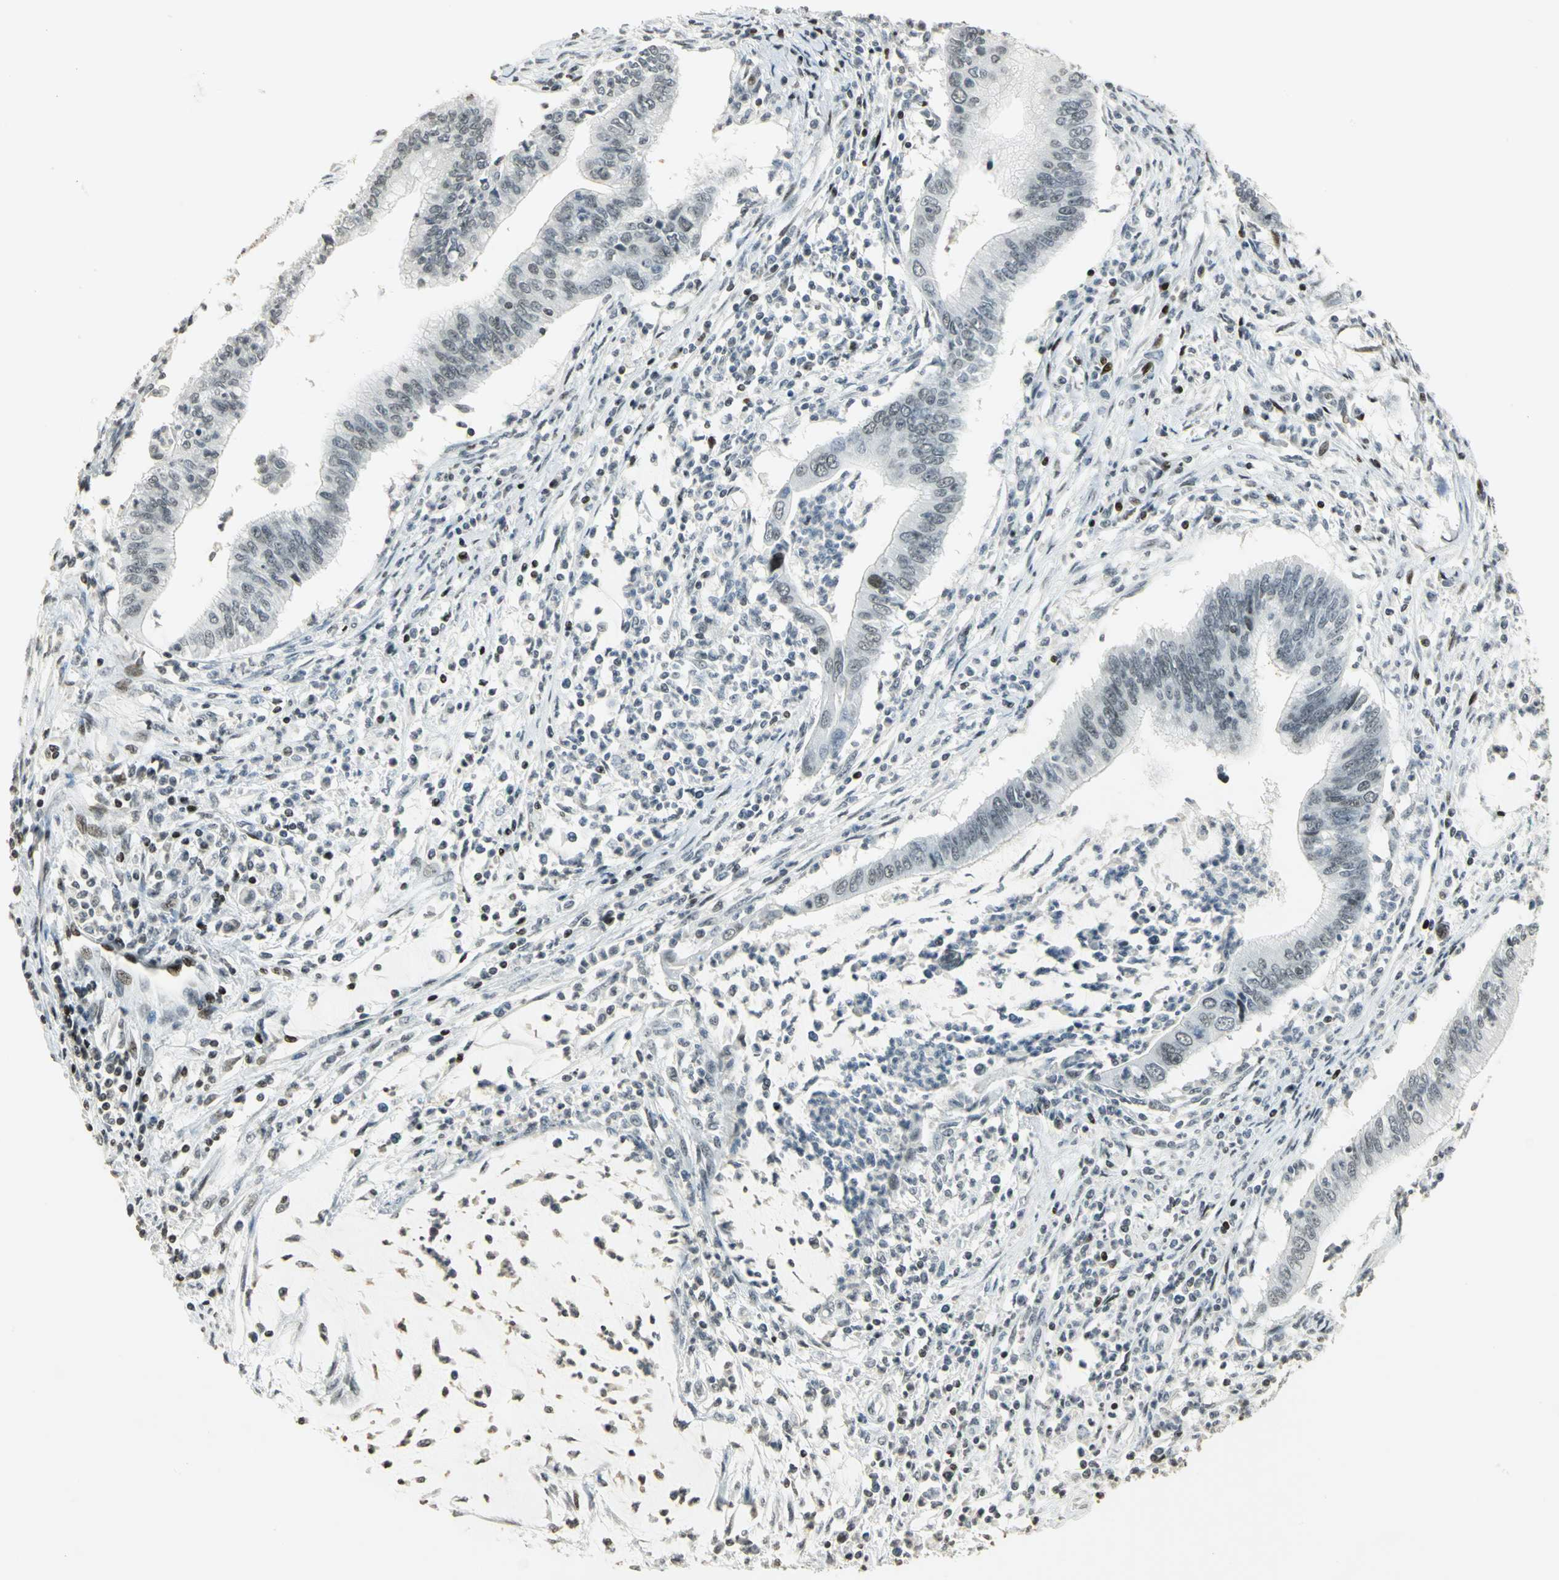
{"staining": {"intensity": "weak", "quantity": "<25%", "location": "nuclear"}, "tissue": "cervical cancer", "cell_type": "Tumor cells", "image_type": "cancer", "snomed": [{"axis": "morphology", "description": "Adenocarcinoma, NOS"}, {"axis": "topography", "description": "Cervix"}], "caption": "Image shows no protein staining in tumor cells of adenocarcinoma (cervical) tissue.", "gene": "KDM1A", "patient": {"sex": "female", "age": 36}}